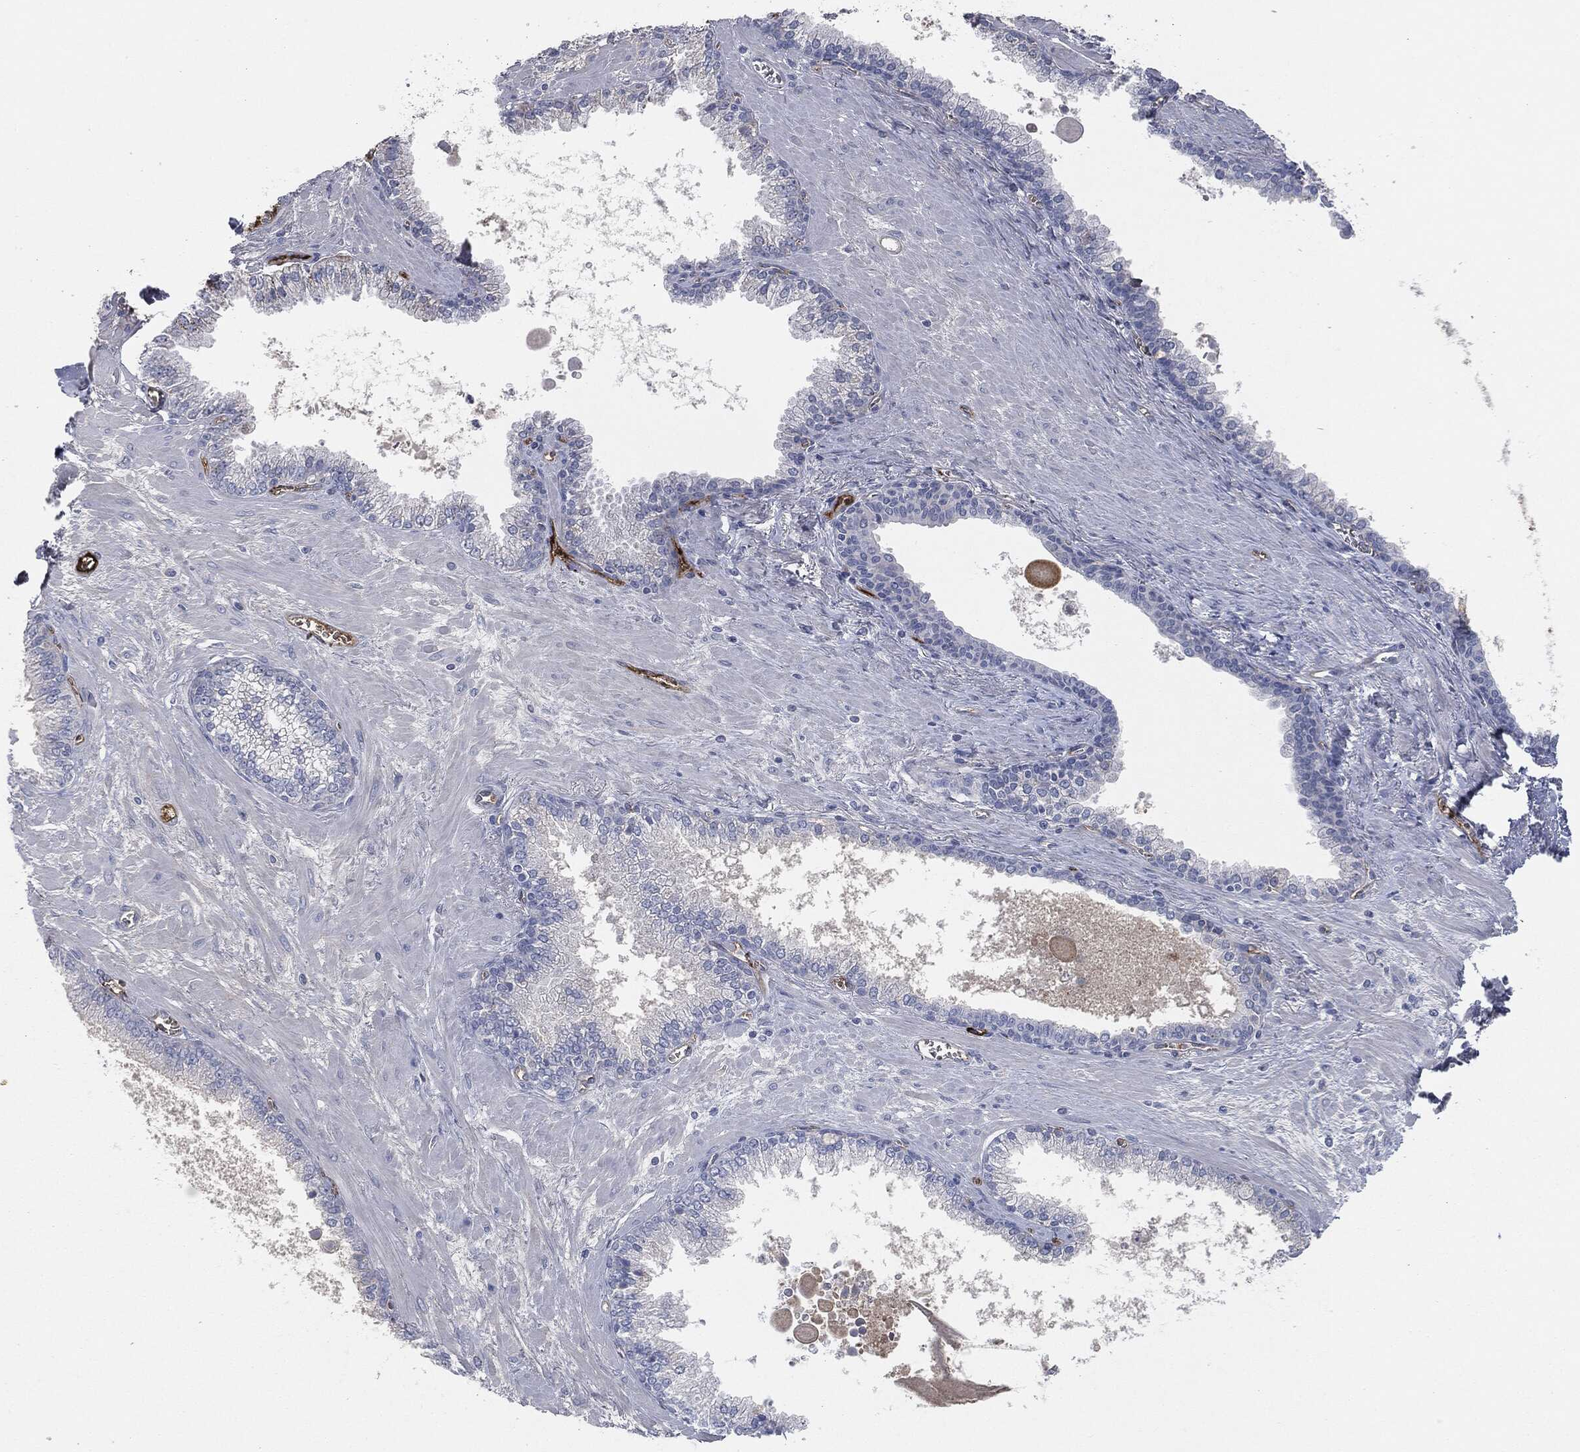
{"staining": {"intensity": "negative", "quantity": "none", "location": "none"}, "tissue": "prostate cancer", "cell_type": "Tumor cells", "image_type": "cancer", "snomed": [{"axis": "morphology", "description": "Adenocarcinoma, NOS"}, {"axis": "topography", "description": "Prostate"}], "caption": "Photomicrograph shows no significant protein staining in tumor cells of prostate cancer (adenocarcinoma).", "gene": "APOB", "patient": {"sex": "male", "age": 56}}